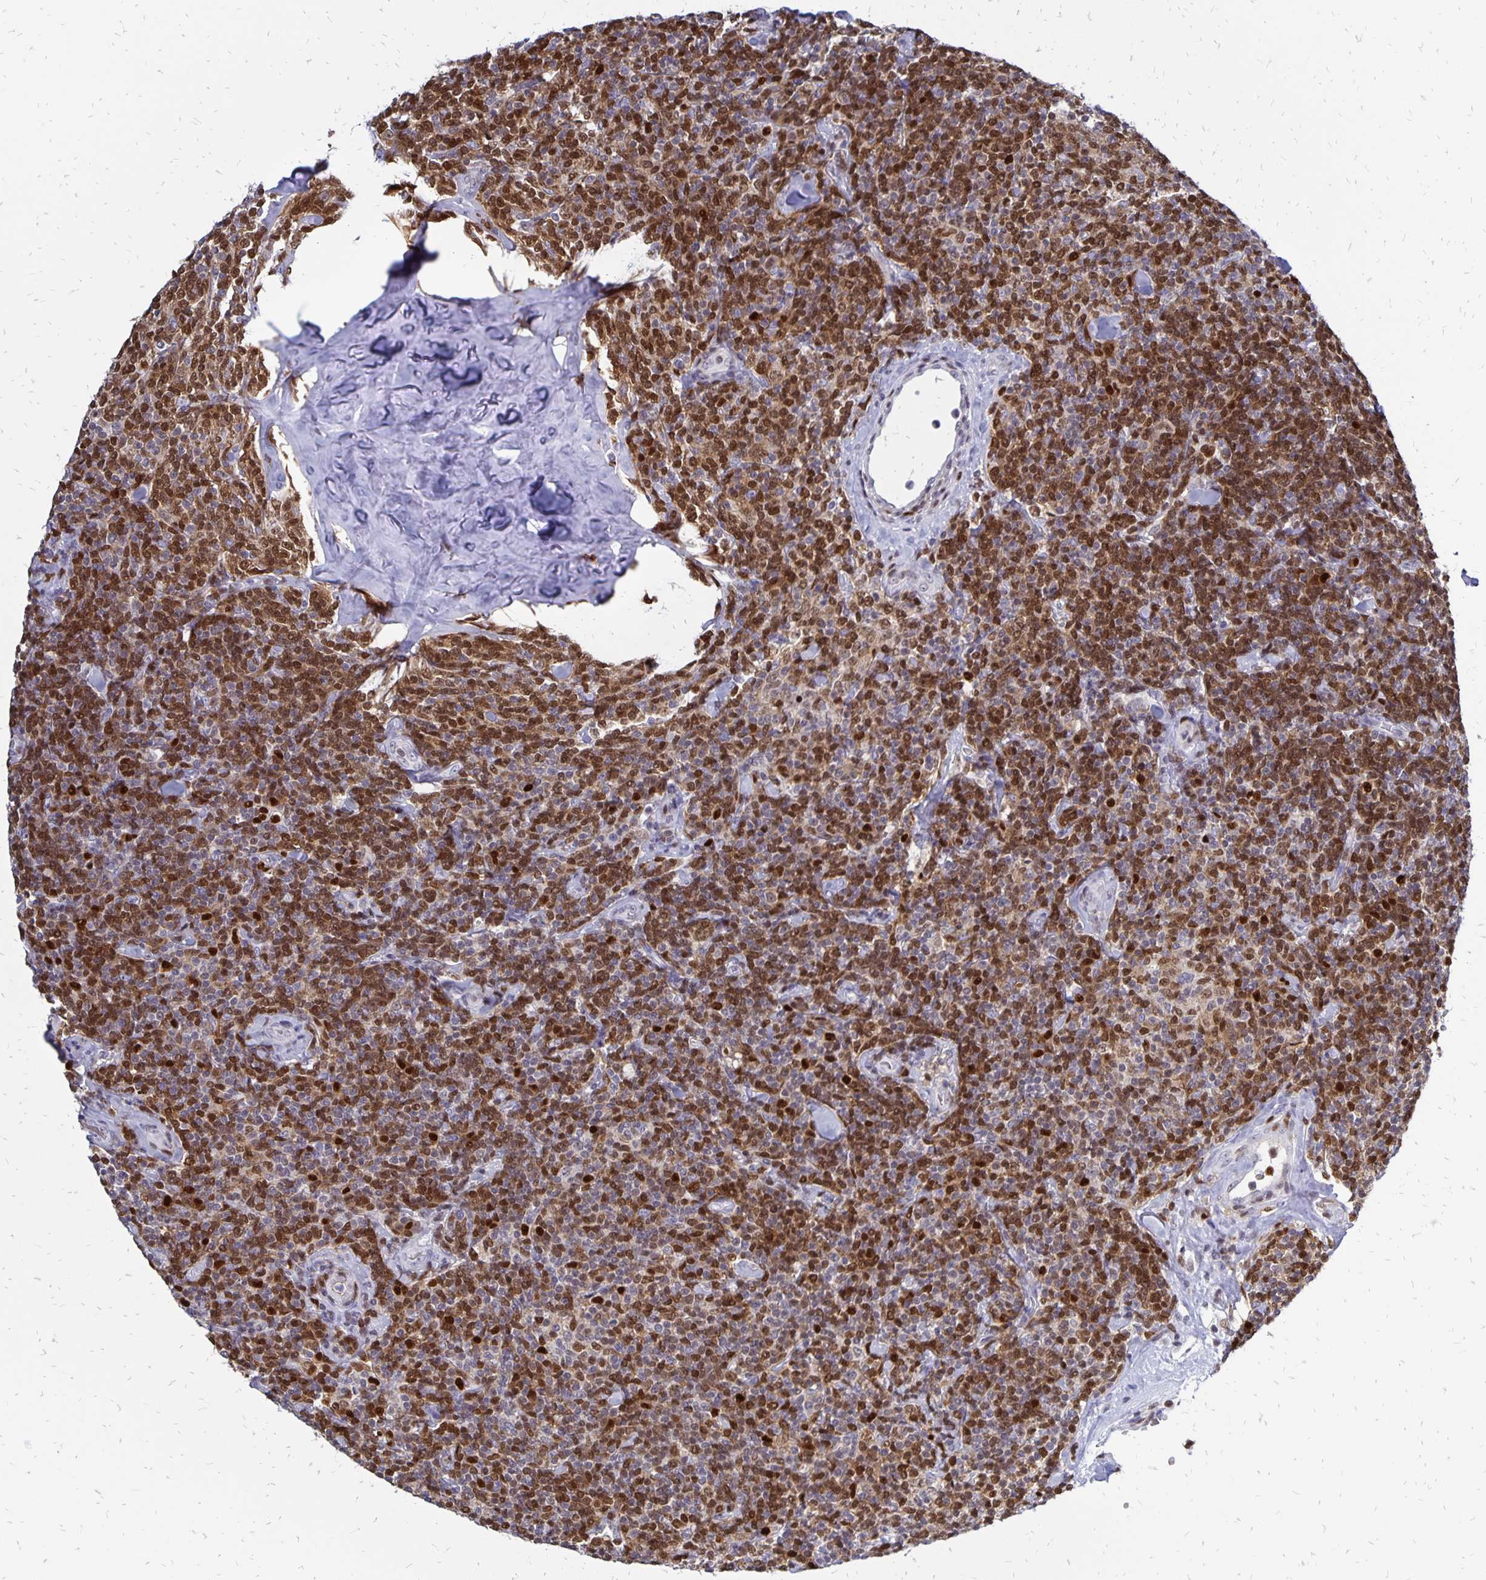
{"staining": {"intensity": "moderate", "quantity": ">75%", "location": "nuclear"}, "tissue": "lymphoma", "cell_type": "Tumor cells", "image_type": "cancer", "snomed": [{"axis": "morphology", "description": "Malignant lymphoma, non-Hodgkin's type, Low grade"}, {"axis": "topography", "description": "Lymph node"}], "caption": "The photomicrograph displays a brown stain indicating the presence of a protein in the nuclear of tumor cells in malignant lymphoma, non-Hodgkin's type (low-grade).", "gene": "DCK", "patient": {"sex": "female", "age": 56}}